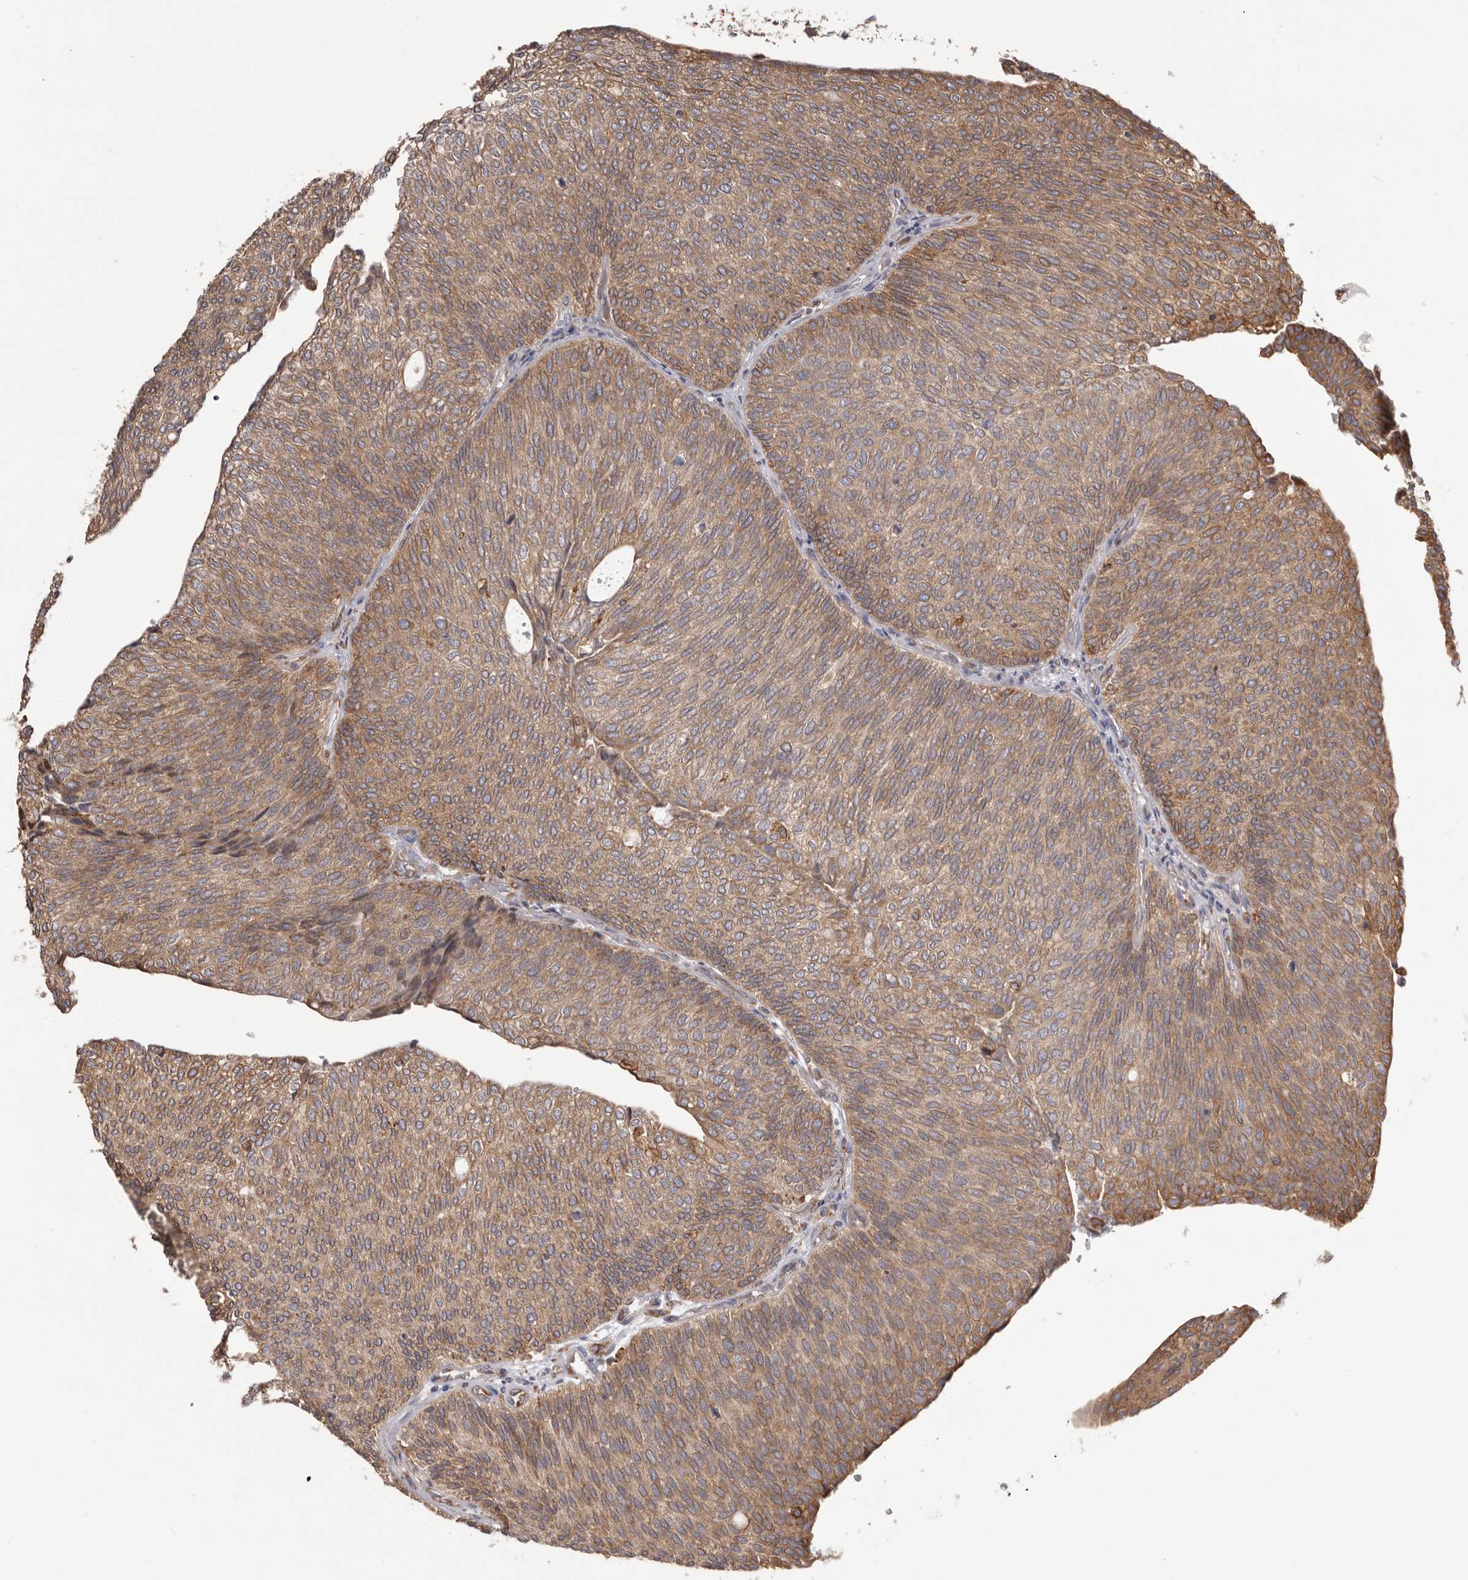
{"staining": {"intensity": "moderate", "quantity": ">75%", "location": "cytoplasmic/membranous"}, "tissue": "urothelial cancer", "cell_type": "Tumor cells", "image_type": "cancer", "snomed": [{"axis": "morphology", "description": "Urothelial carcinoma, Low grade"}, {"axis": "topography", "description": "Urinary bladder"}], "caption": "Immunohistochemical staining of urothelial cancer displays medium levels of moderate cytoplasmic/membranous staining in about >75% of tumor cells.", "gene": "QRSL1", "patient": {"sex": "female", "age": 79}}